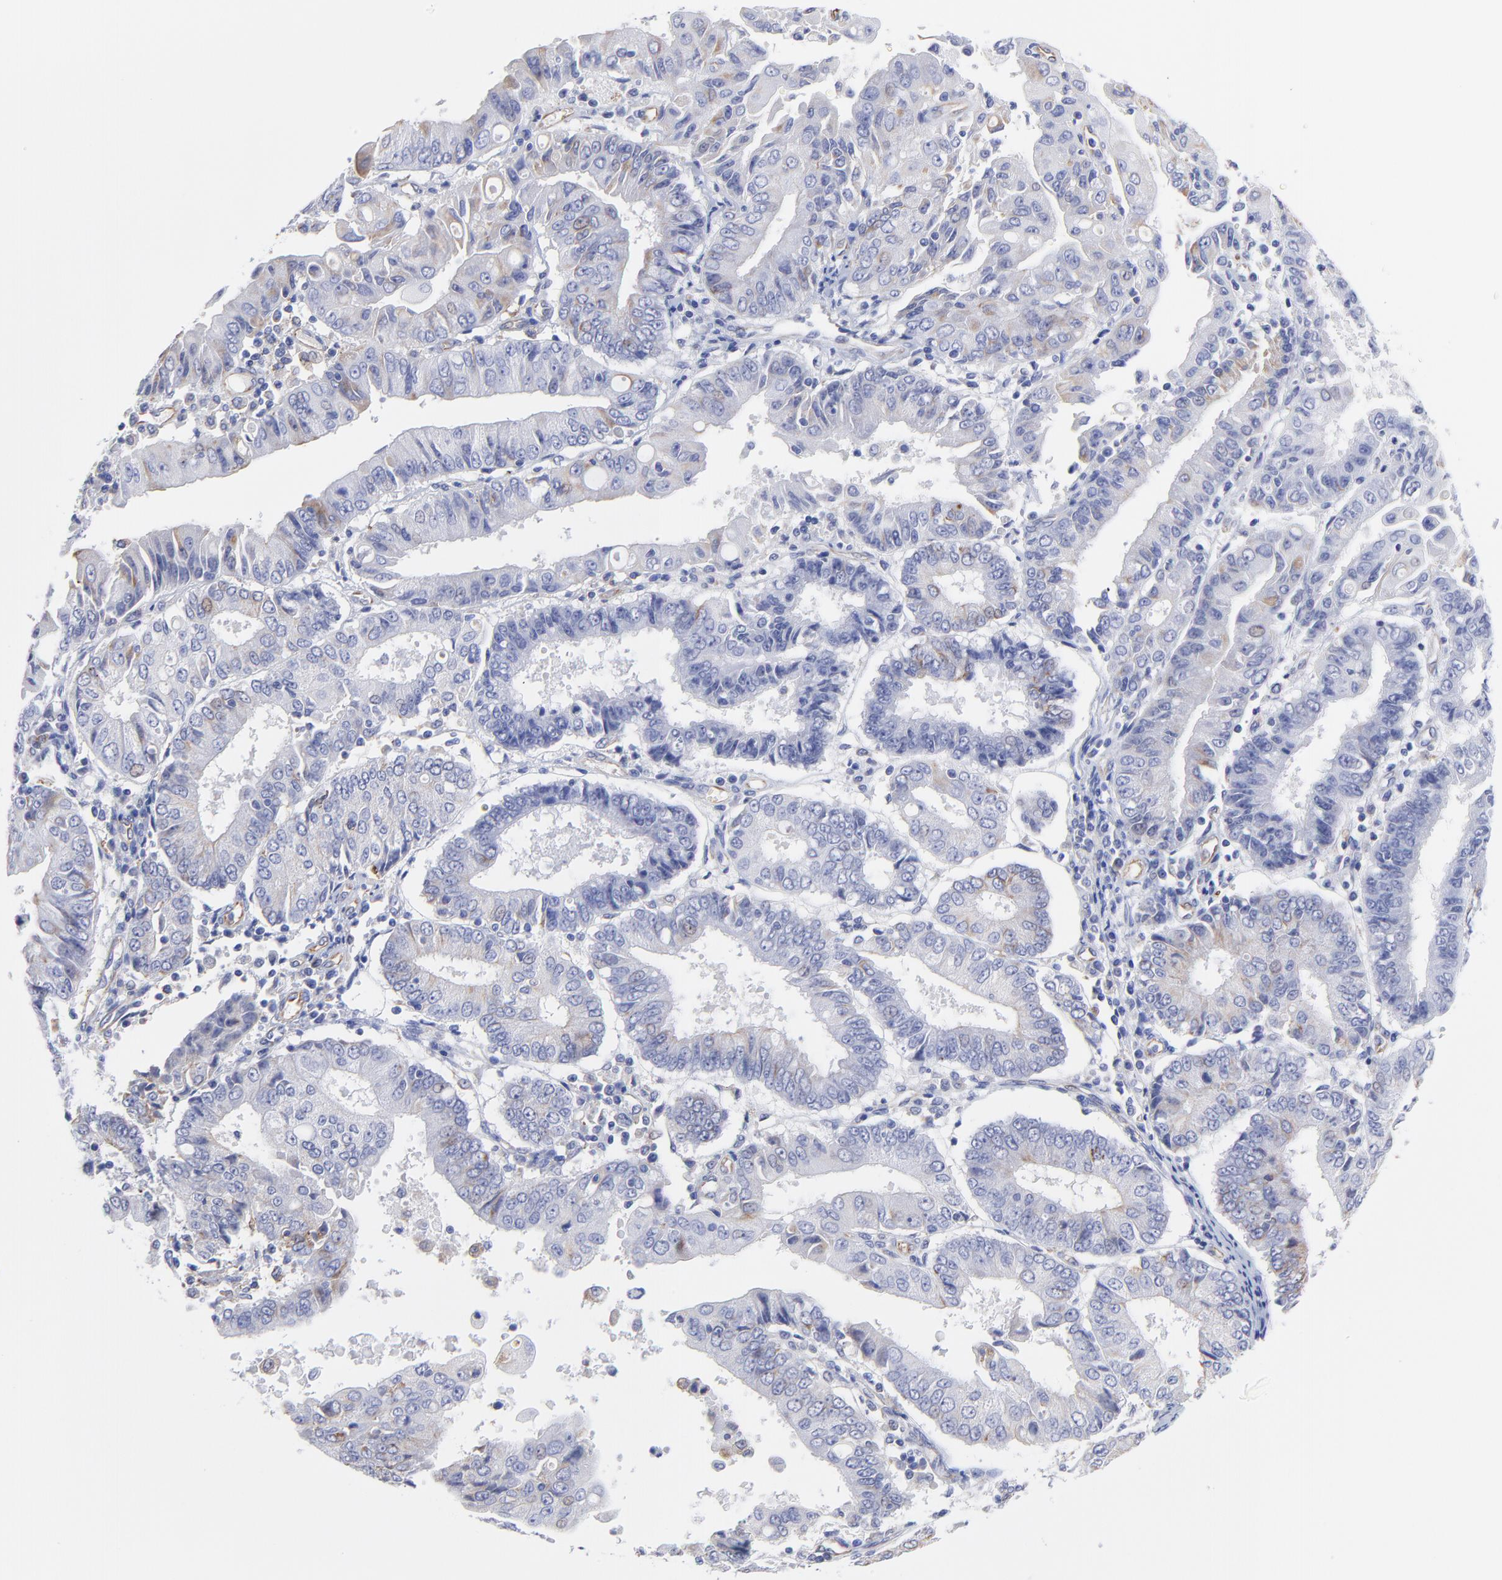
{"staining": {"intensity": "weak", "quantity": "<25%", "location": "cytoplasmic/membranous"}, "tissue": "endometrial cancer", "cell_type": "Tumor cells", "image_type": "cancer", "snomed": [{"axis": "morphology", "description": "Adenocarcinoma, NOS"}, {"axis": "topography", "description": "Endometrium"}], "caption": "This image is of endometrial cancer stained with IHC to label a protein in brown with the nuclei are counter-stained blue. There is no staining in tumor cells. (IHC, brightfield microscopy, high magnification).", "gene": "COX8C", "patient": {"sex": "female", "age": 75}}